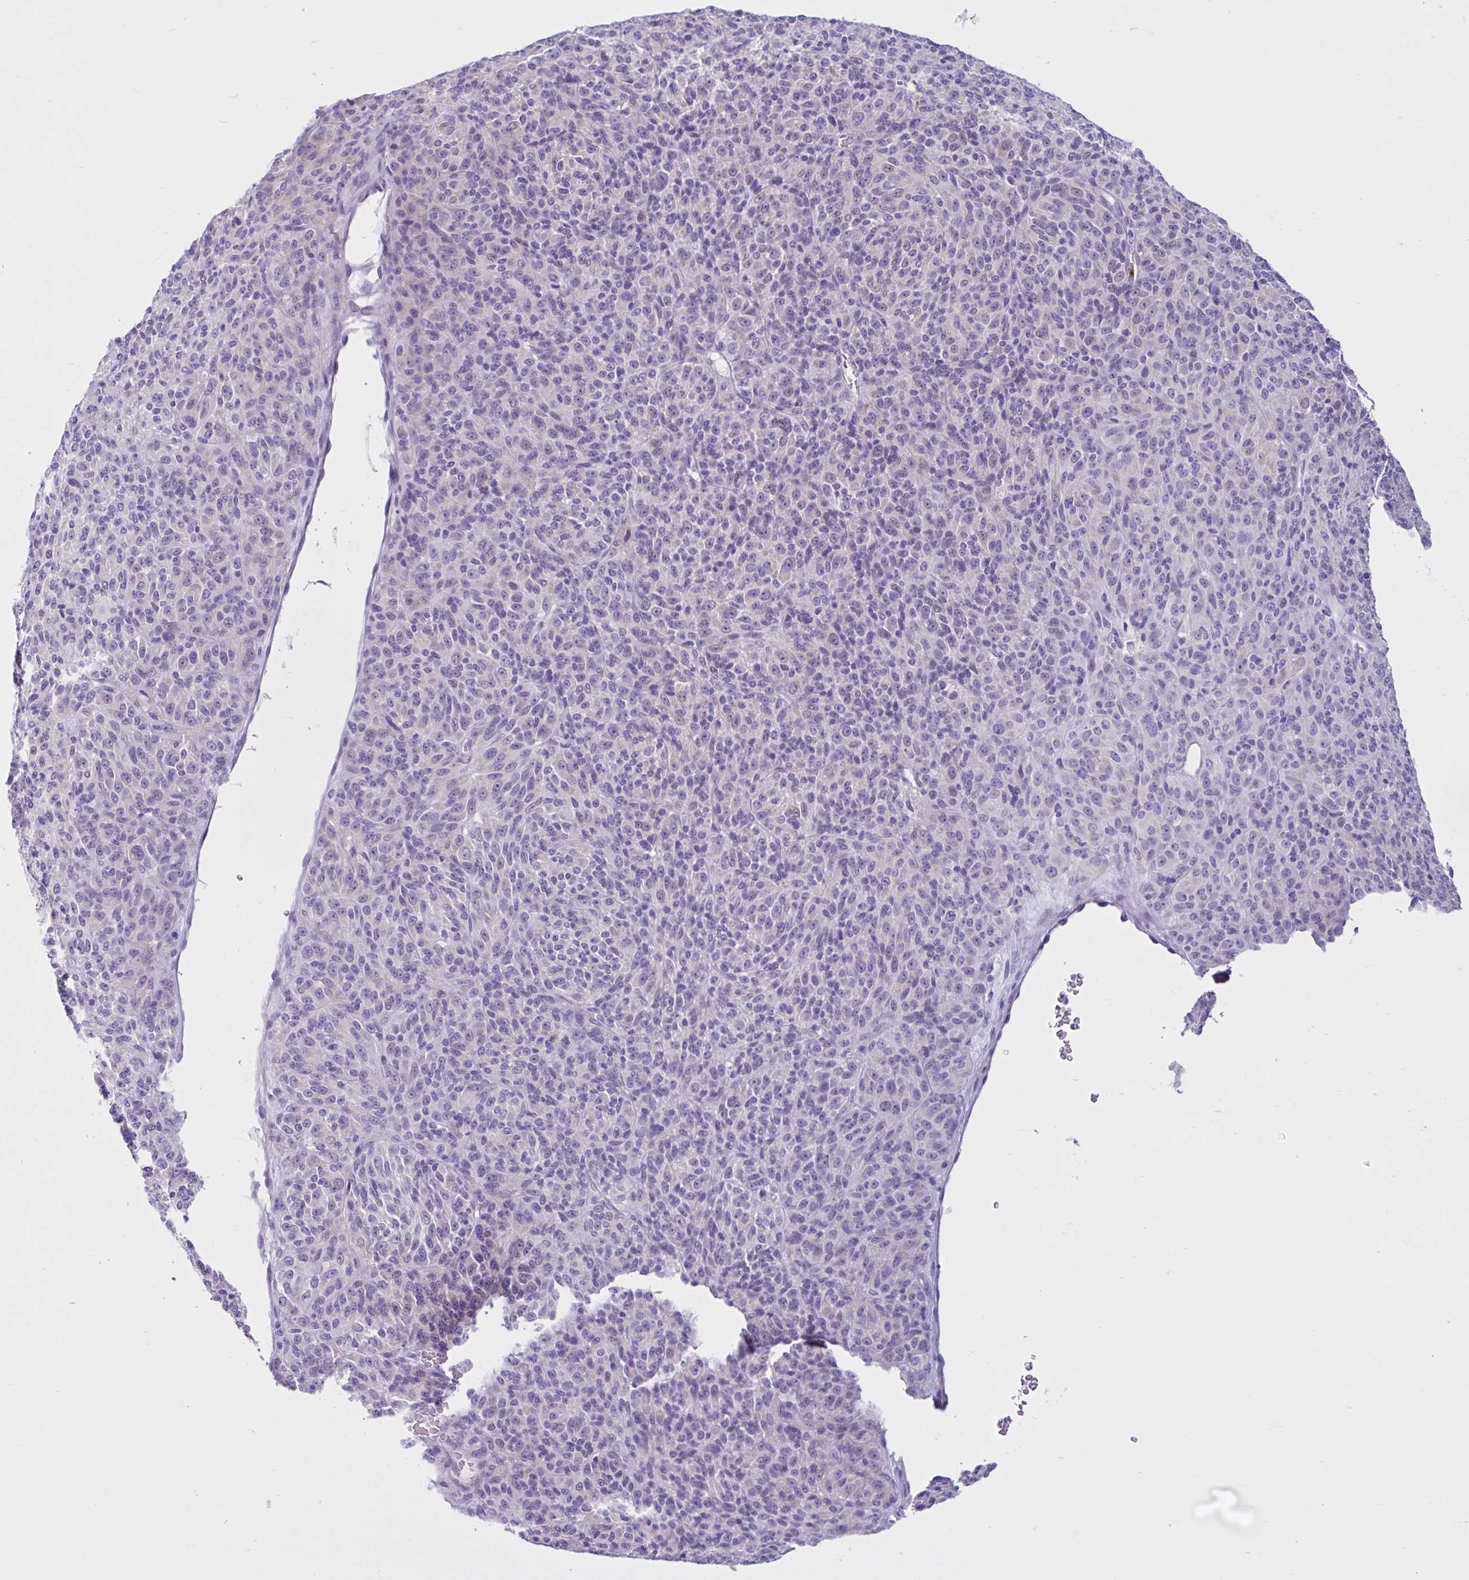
{"staining": {"intensity": "negative", "quantity": "none", "location": "none"}, "tissue": "melanoma", "cell_type": "Tumor cells", "image_type": "cancer", "snomed": [{"axis": "morphology", "description": "Malignant melanoma, Metastatic site"}, {"axis": "topography", "description": "Brain"}], "caption": "Image shows no protein expression in tumor cells of malignant melanoma (metastatic site) tissue.", "gene": "CEP120", "patient": {"sex": "female", "age": 56}}